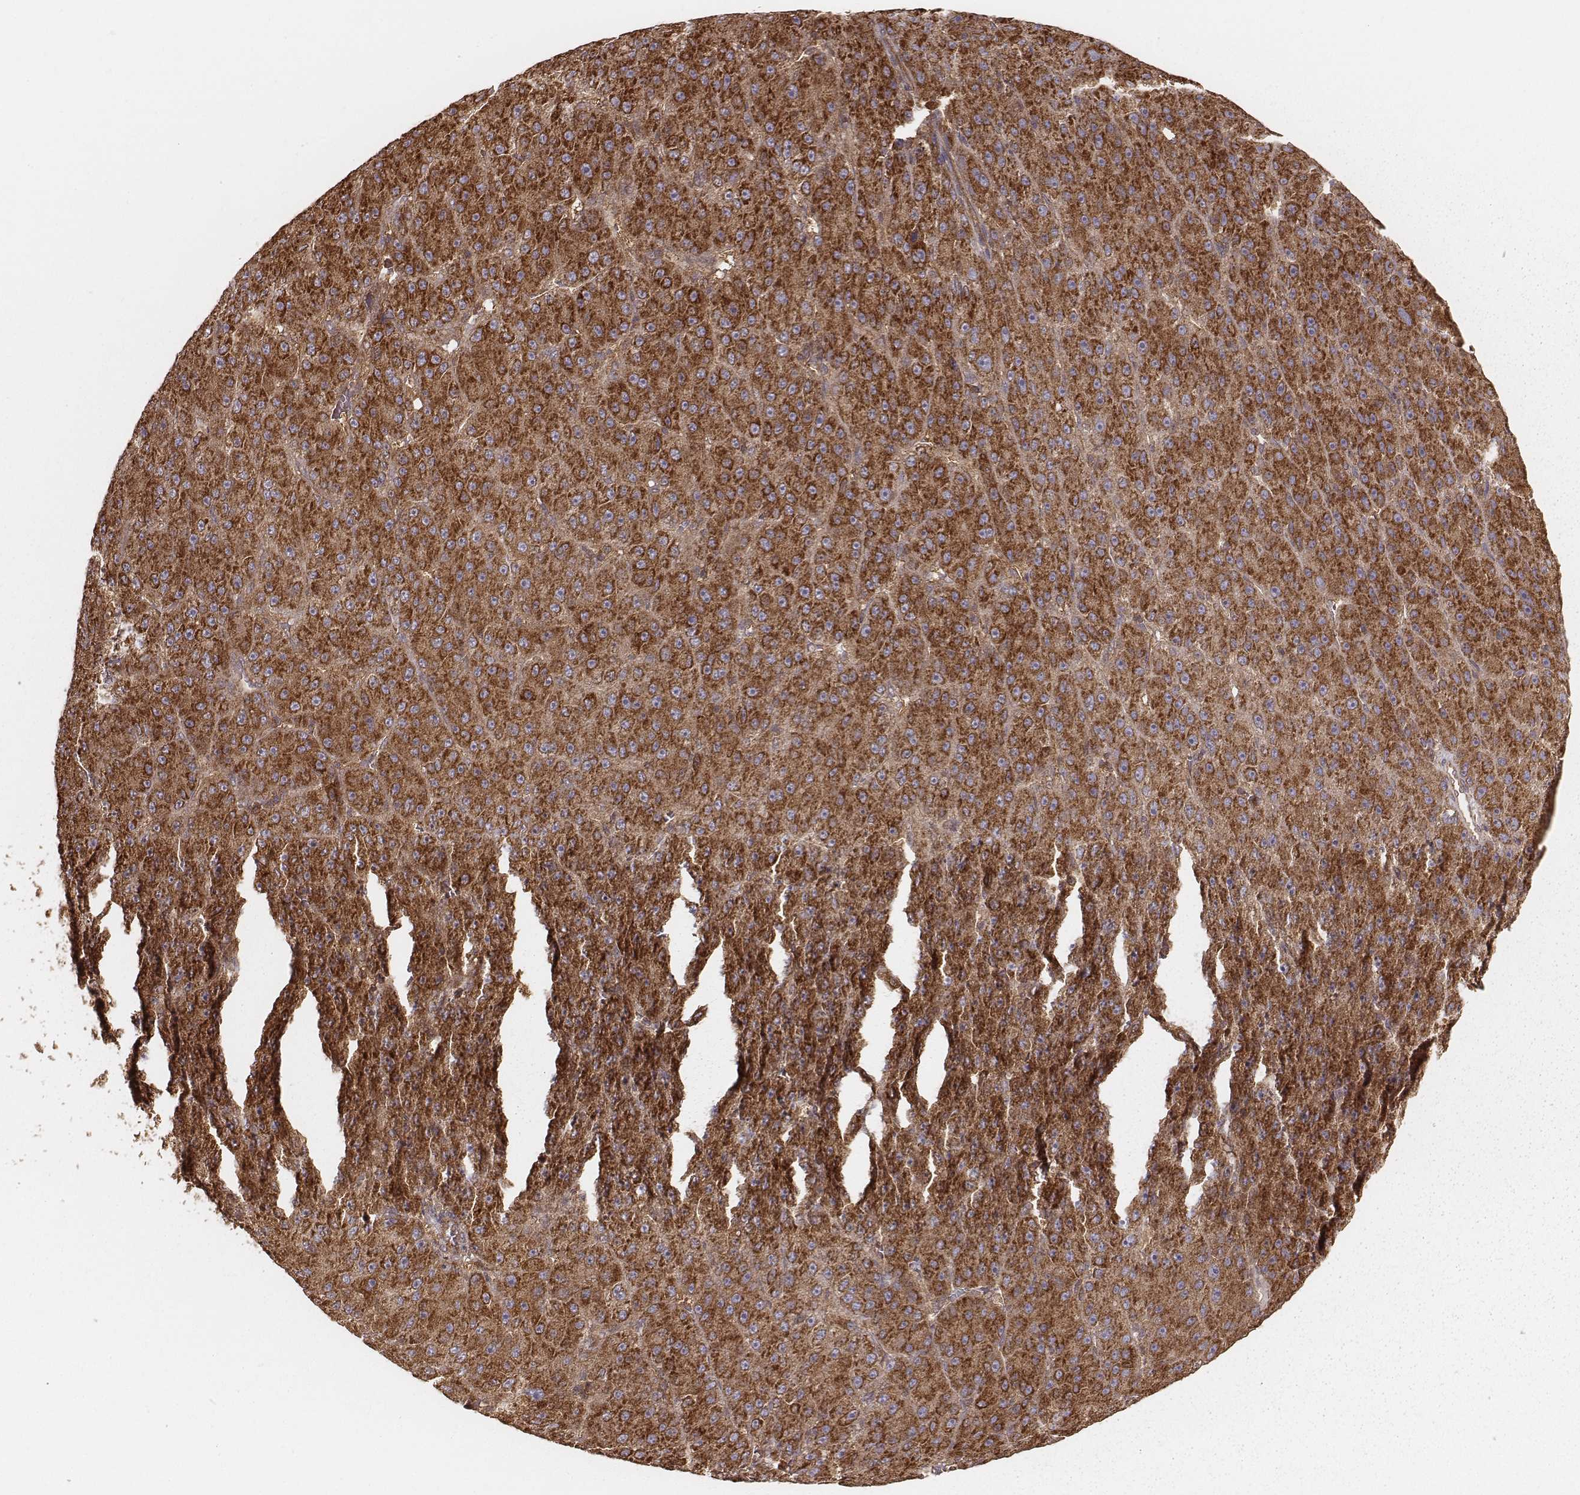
{"staining": {"intensity": "strong", "quantity": ">75%", "location": "cytoplasmic/membranous"}, "tissue": "liver cancer", "cell_type": "Tumor cells", "image_type": "cancer", "snomed": [{"axis": "morphology", "description": "Carcinoma, Hepatocellular, NOS"}, {"axis": "topography", "description": "Liver"}], "caption": "Immunohistochemical staining of hepatocellular carcinoma (liver) displays strong cytoplasmic/membranous protein positivity in about >75% of tumor cells. The staining is performed using DAB (3,3'-diaminobenzidine) brown chromogen to label protein expression. The nuclei are counter-stained blue using hematoxylin.", "gene": "CARS1", "patient": {"sex": "male", "age": 67}}